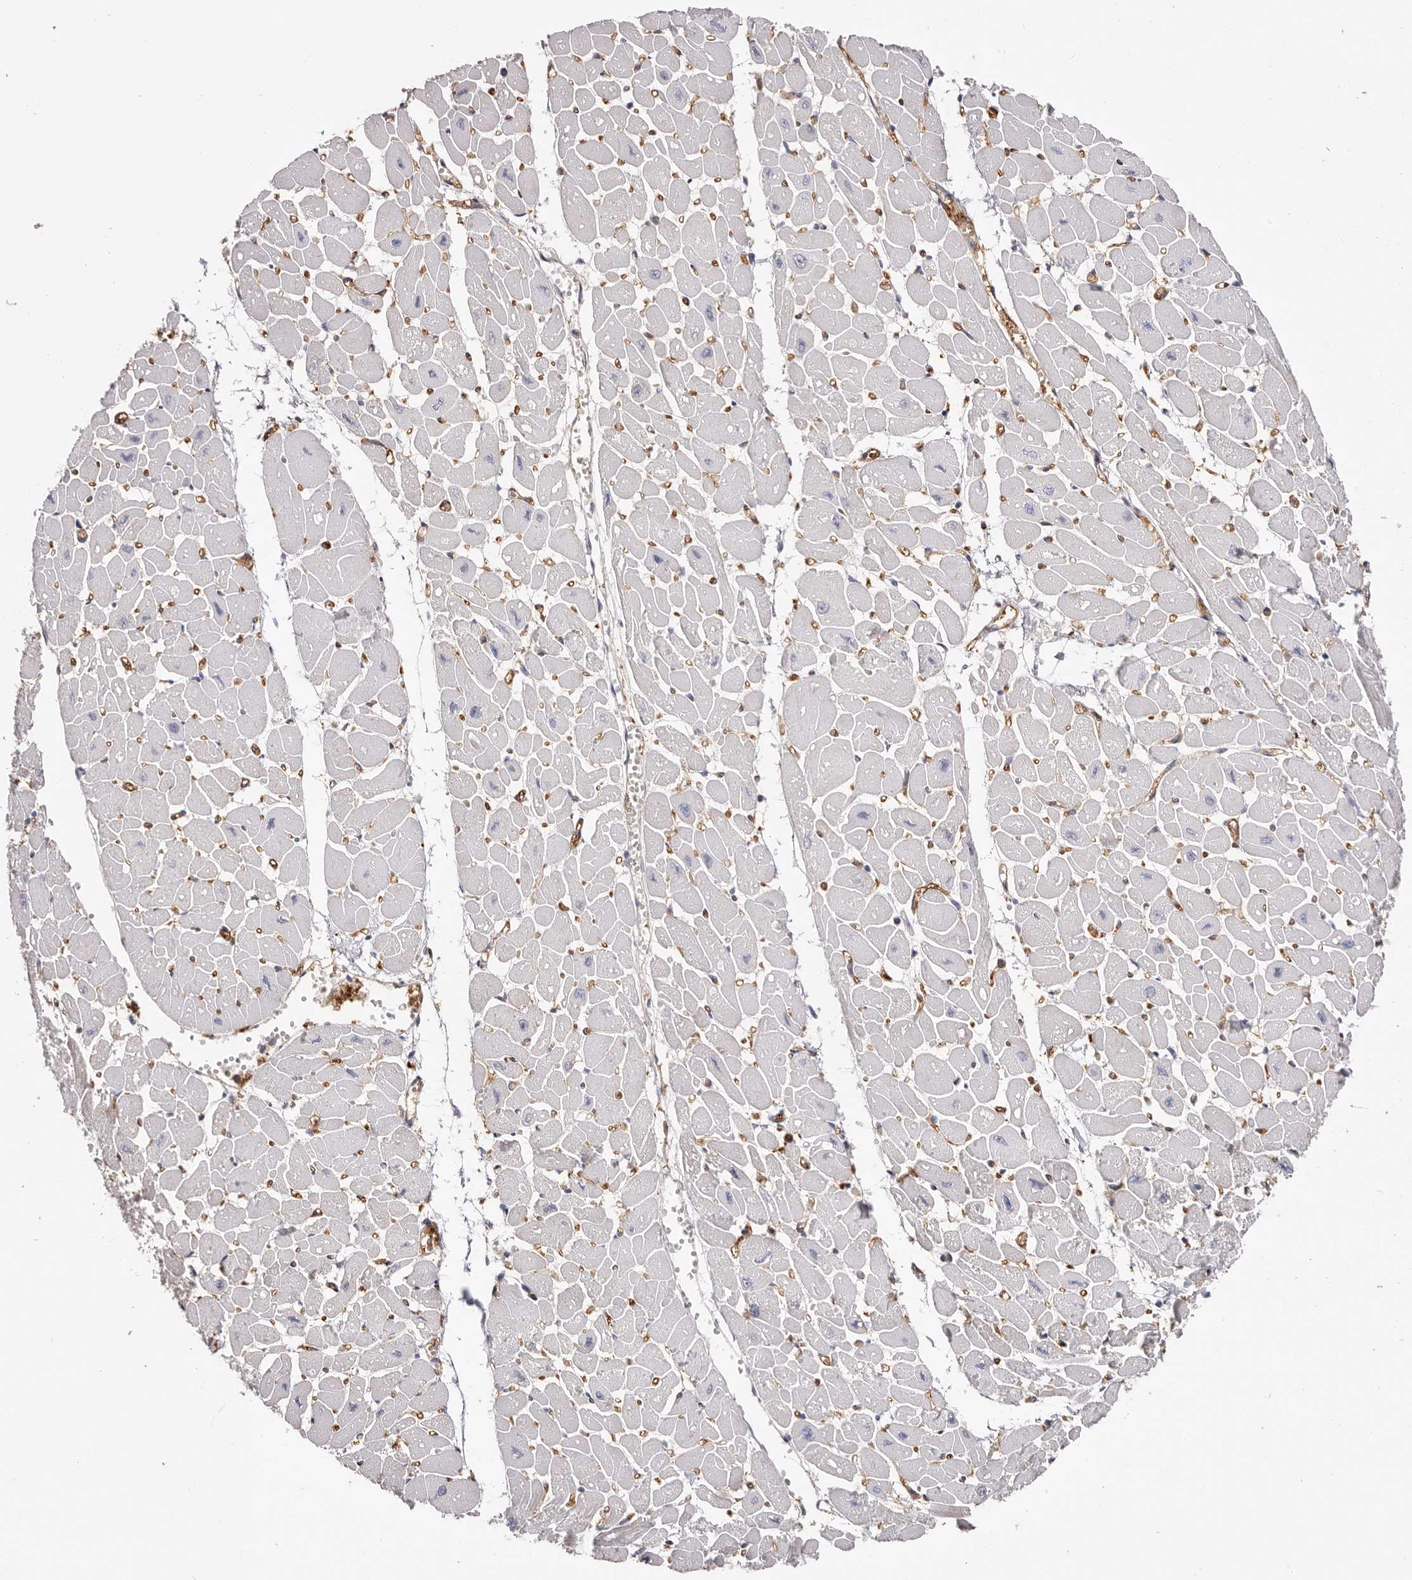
{"staining": {"intensity": "negative", "quantity": "none", "location": "none"}, "tissue": "heart muscle", "cell_type": "Cardiomyocytes", "image_type": "normal", "snomed": [{"axis": "morphology", "description": "Normal tissue, NOS"}, {"axis": "topography", "description": "Heart"}], "caption": "Immunohistochemical staining of benign heart muscle reveals no significant staining in cardiomyocytes.", "gene": "LAP3", "patient": {"sex": "female", "age": 54}}